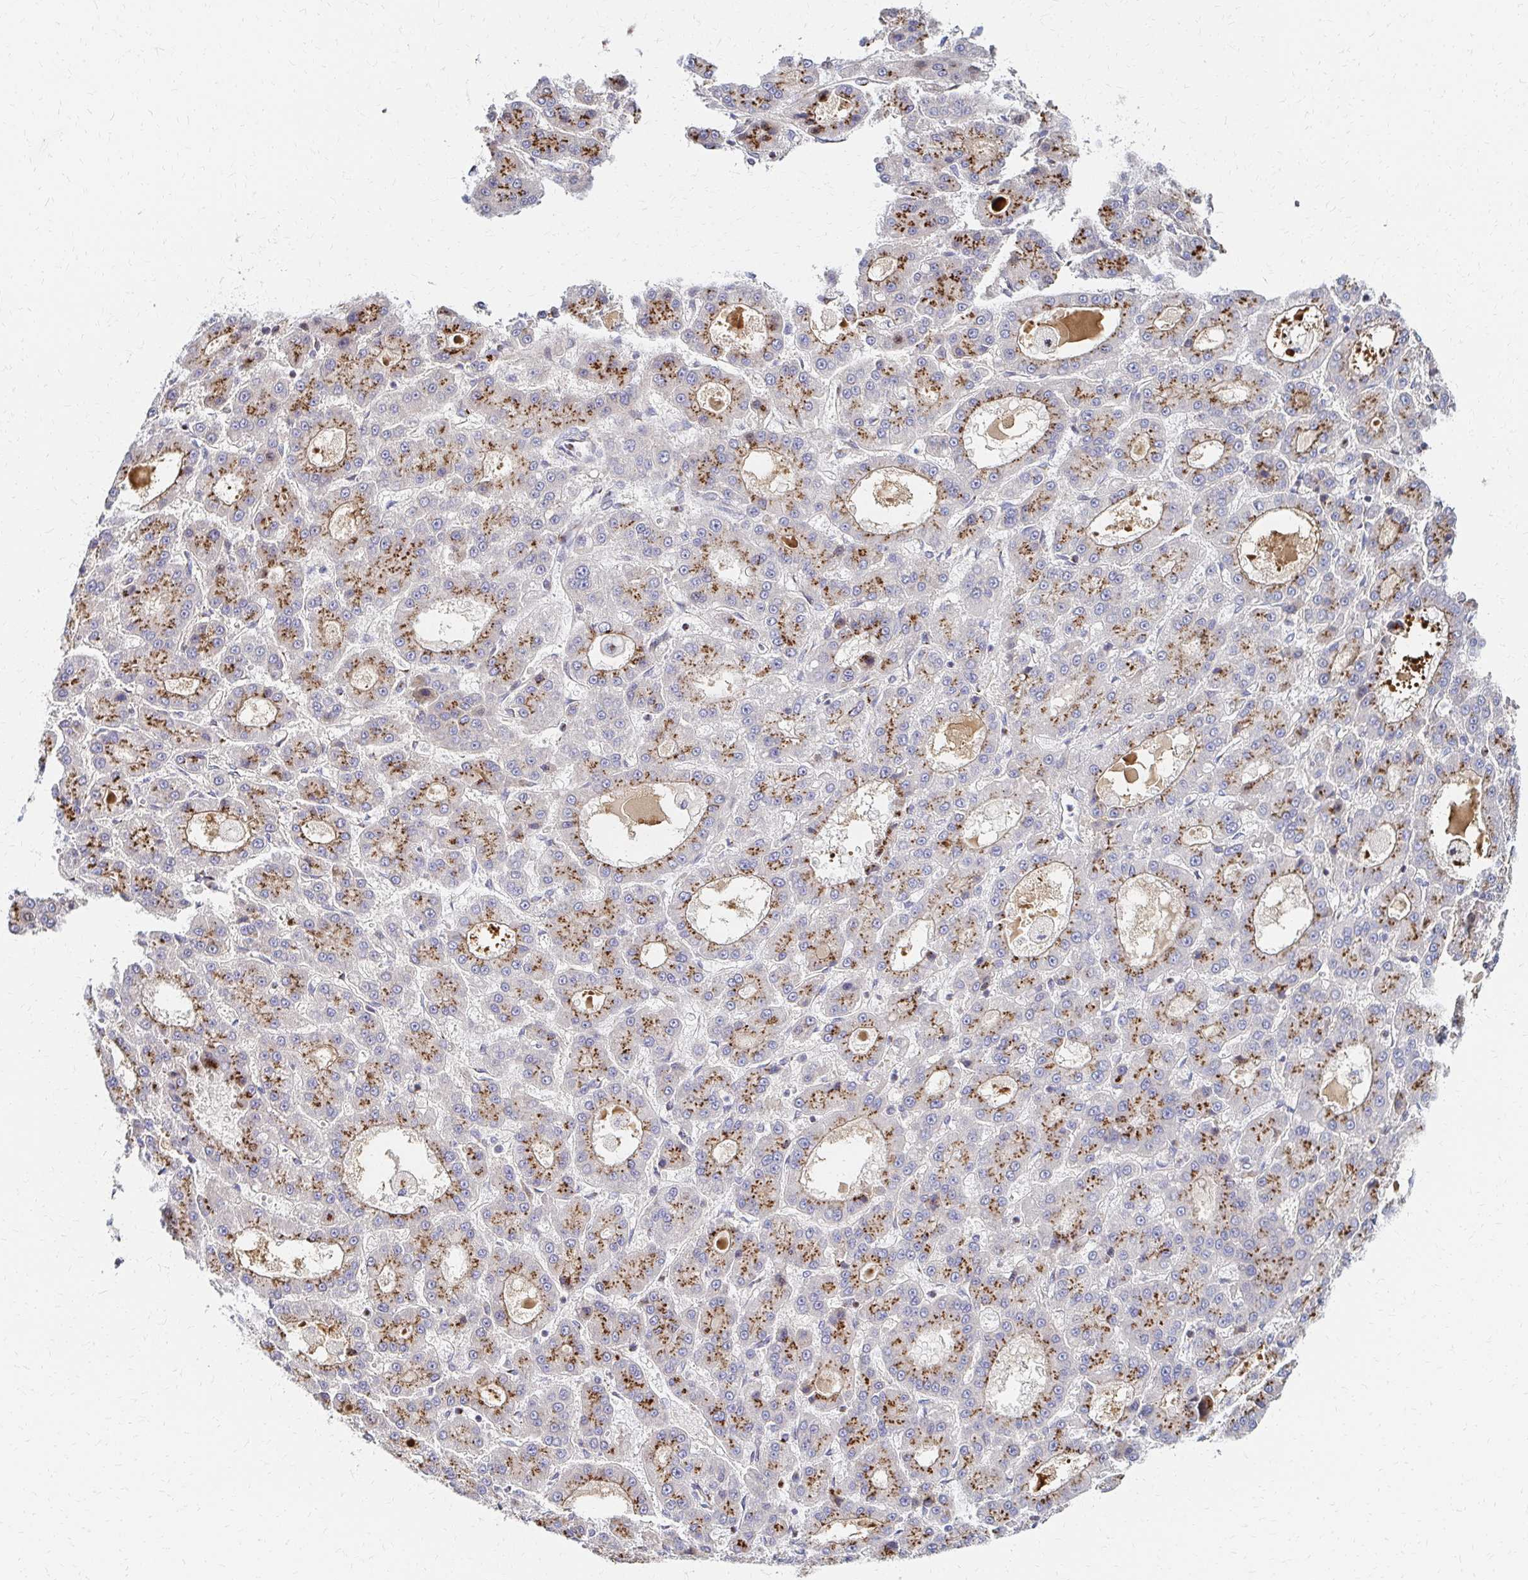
{"staining": {"intensity": "moderate", "quantity": ">75%", "location": "cytoplasmic/membranous"}, "tissue": "liver cancer", "cell_type": "Tumor cells", "image_type": "cancer", "snomed": [{"axis": "morphology", "description": "Carcinoma, Hepatocellular, NOS"}, {"axis": "topography", "description": "Liver"}], "caption": "Immunohistochemistry (IHC) histopathology image of human liver cancer (hepatocellular carcinoma) stained for a protein (brown), which displays medium levels of moderate cytoplasmic/membranous staining in about >75% of tumor cells.", "gene": "MAN1A1", "patient": {"sex": "male", "age": 70}}